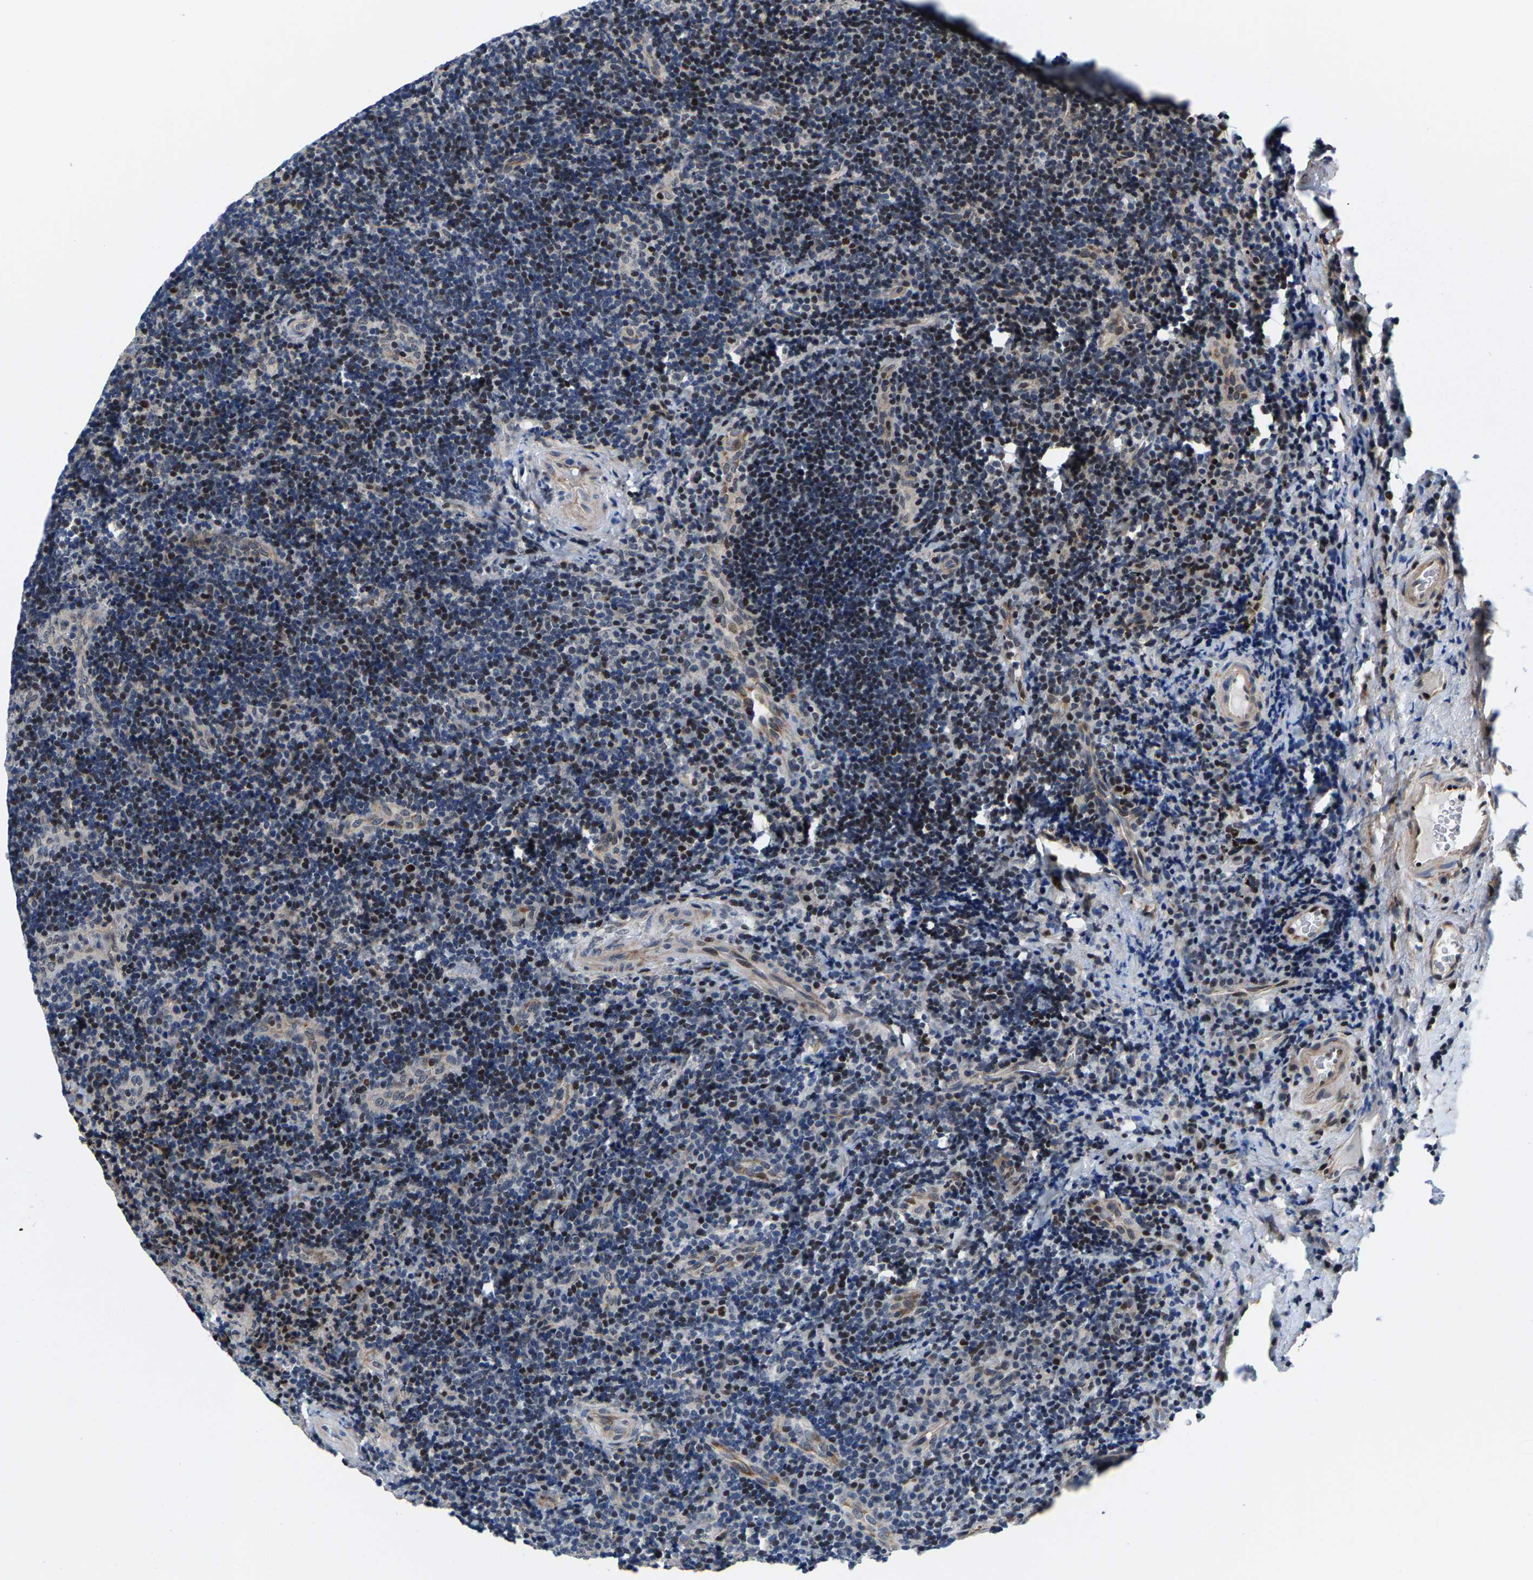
{"staining": {"intensity": "moderate", "quantity": "<25%", "location": "nuclear"}, "tissue": "lymphoma", "cell_type": "Tumor cells", "image_type": "cancer", "snomed": [{"axis": "morphology", "description": "Malignant lymphoma, non-Hodgkin's type, High grade"}, {"axis": "topography", "description": "Tonsil"}], "caption": "Human lymphoma stained with a protein marker reveals moderate staining in tumor cells.", "gene": "GTPBP10", "patient": {"sex": "female", "age": 36}}